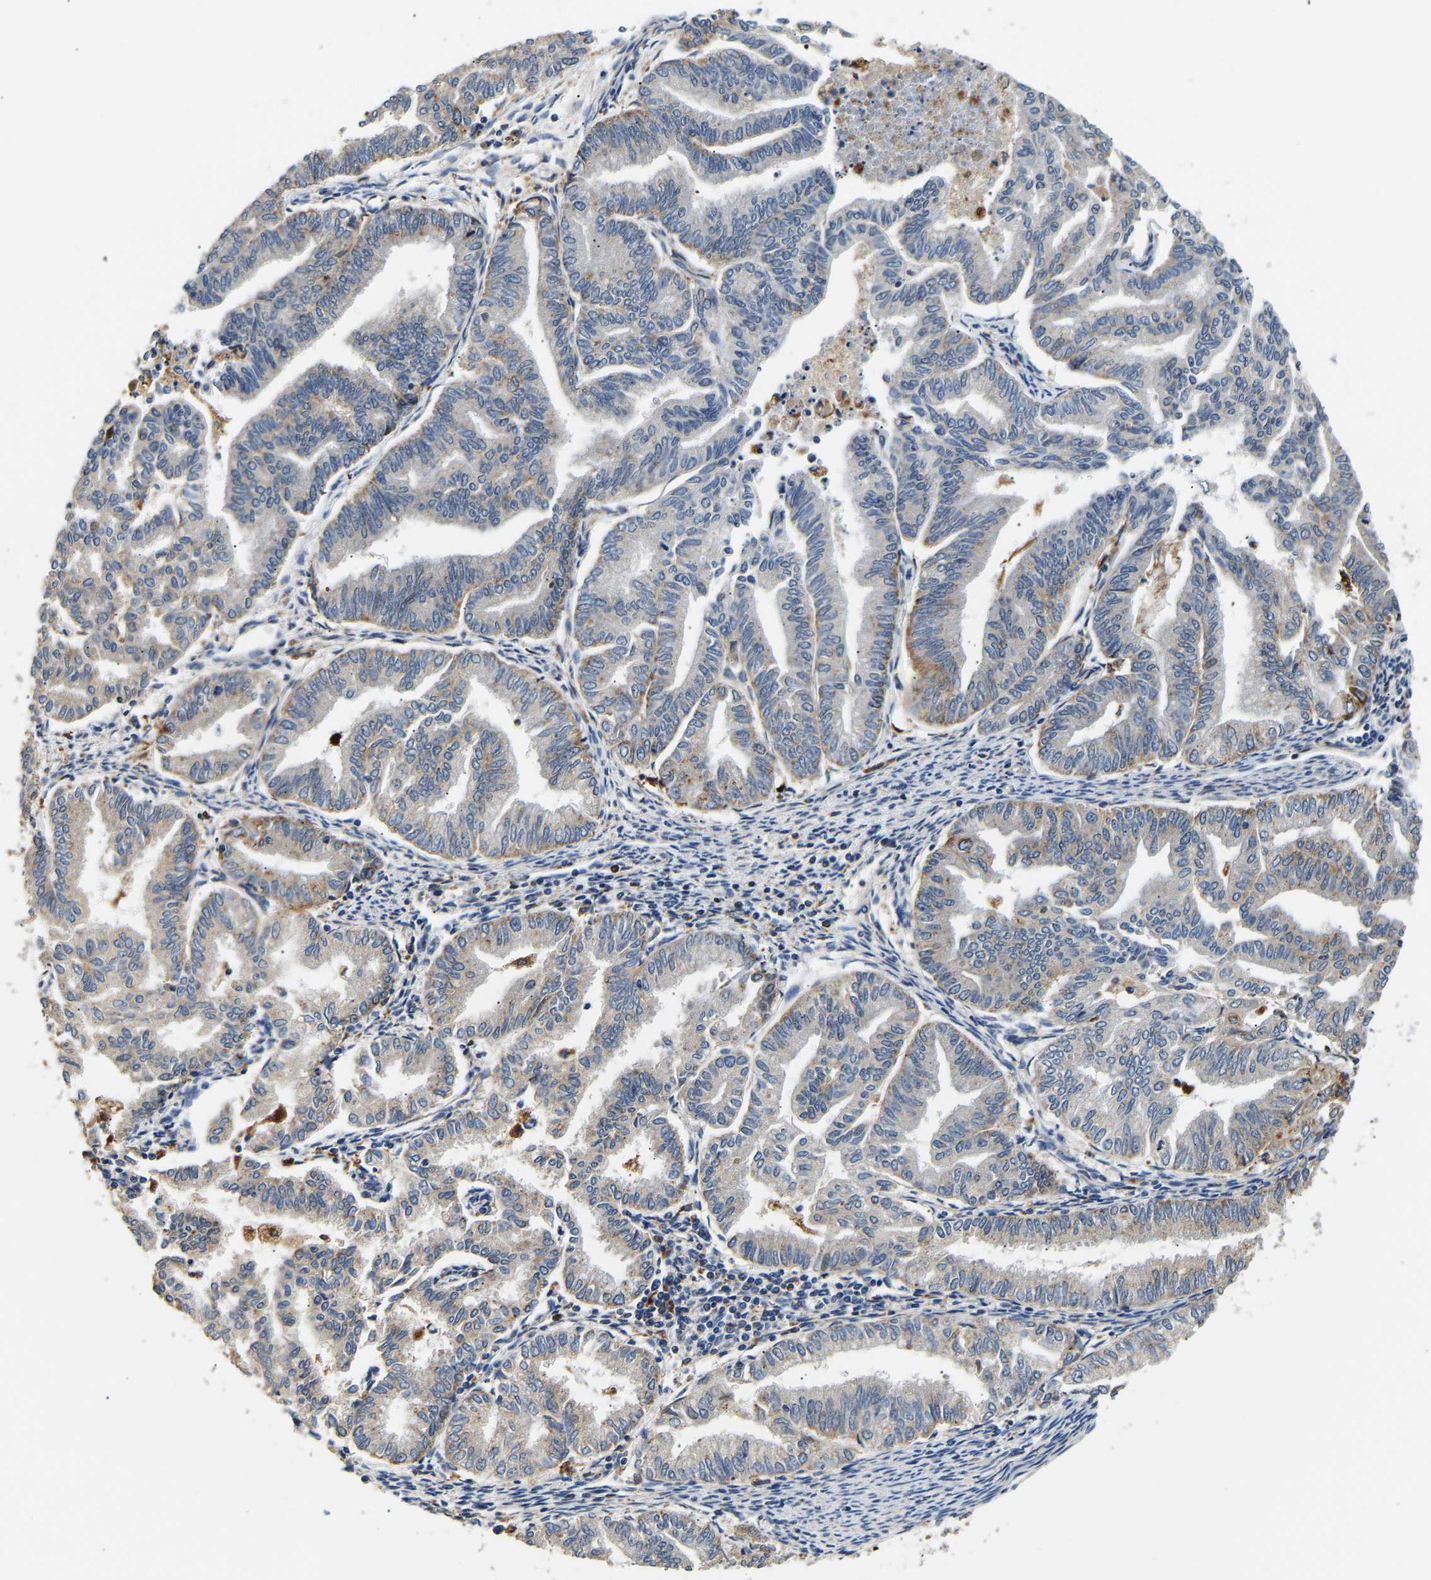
{"staining": {"intensity": "moderate", "quantity": "<25%", "location": "cytoplasmic/membranous"}, "tissue": "endometrial cancer", "cell_type": "Tumor cells", "image_type": "cancer", "snomed": [{"axis": "morphology", "description": "Adenocarcinoma, NOS"}, {"axis": "topography", "description": "Endometrium"}], "caption": "Endometrial cancer stained with DAB (3,3'-diaminobenzidine) immunohistochemistry shows low levels of moderate cytoplasmic/membranous staining in approximately <25% of tumor cells.", "gene": "SMU1", "patient": {"sex": "female", "age": 79}}